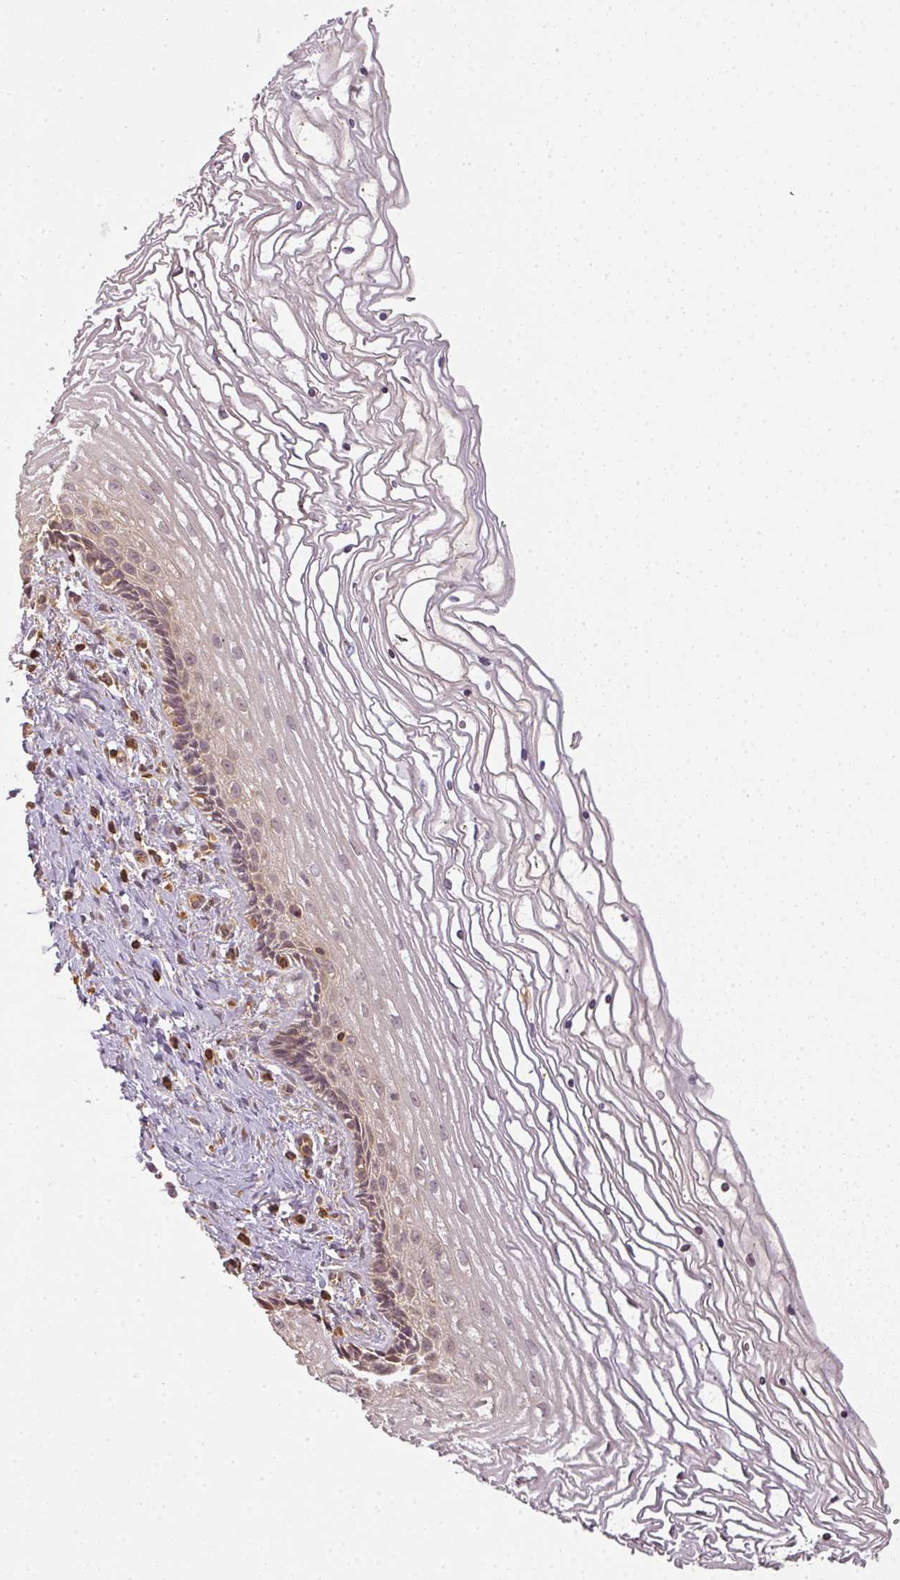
{"staining": {"intensity": "weak", "quantity": "<25%", "location": "cytoplasmic/membranous"}, "tissue": "cervix", "cell_type": "Squamous epithelial cells", "image_type": "normal", "snomed": [{"axis": "morphology", "description": "Normal tissue, NOS"}, {"axis": "topography", "description": "Cervix"}], "caption": "The IHC image has no significant staining in squamous epithelial cells of cervix.", "gene": "TCL1B", "patient": {"sex": "female", "age": 47}}